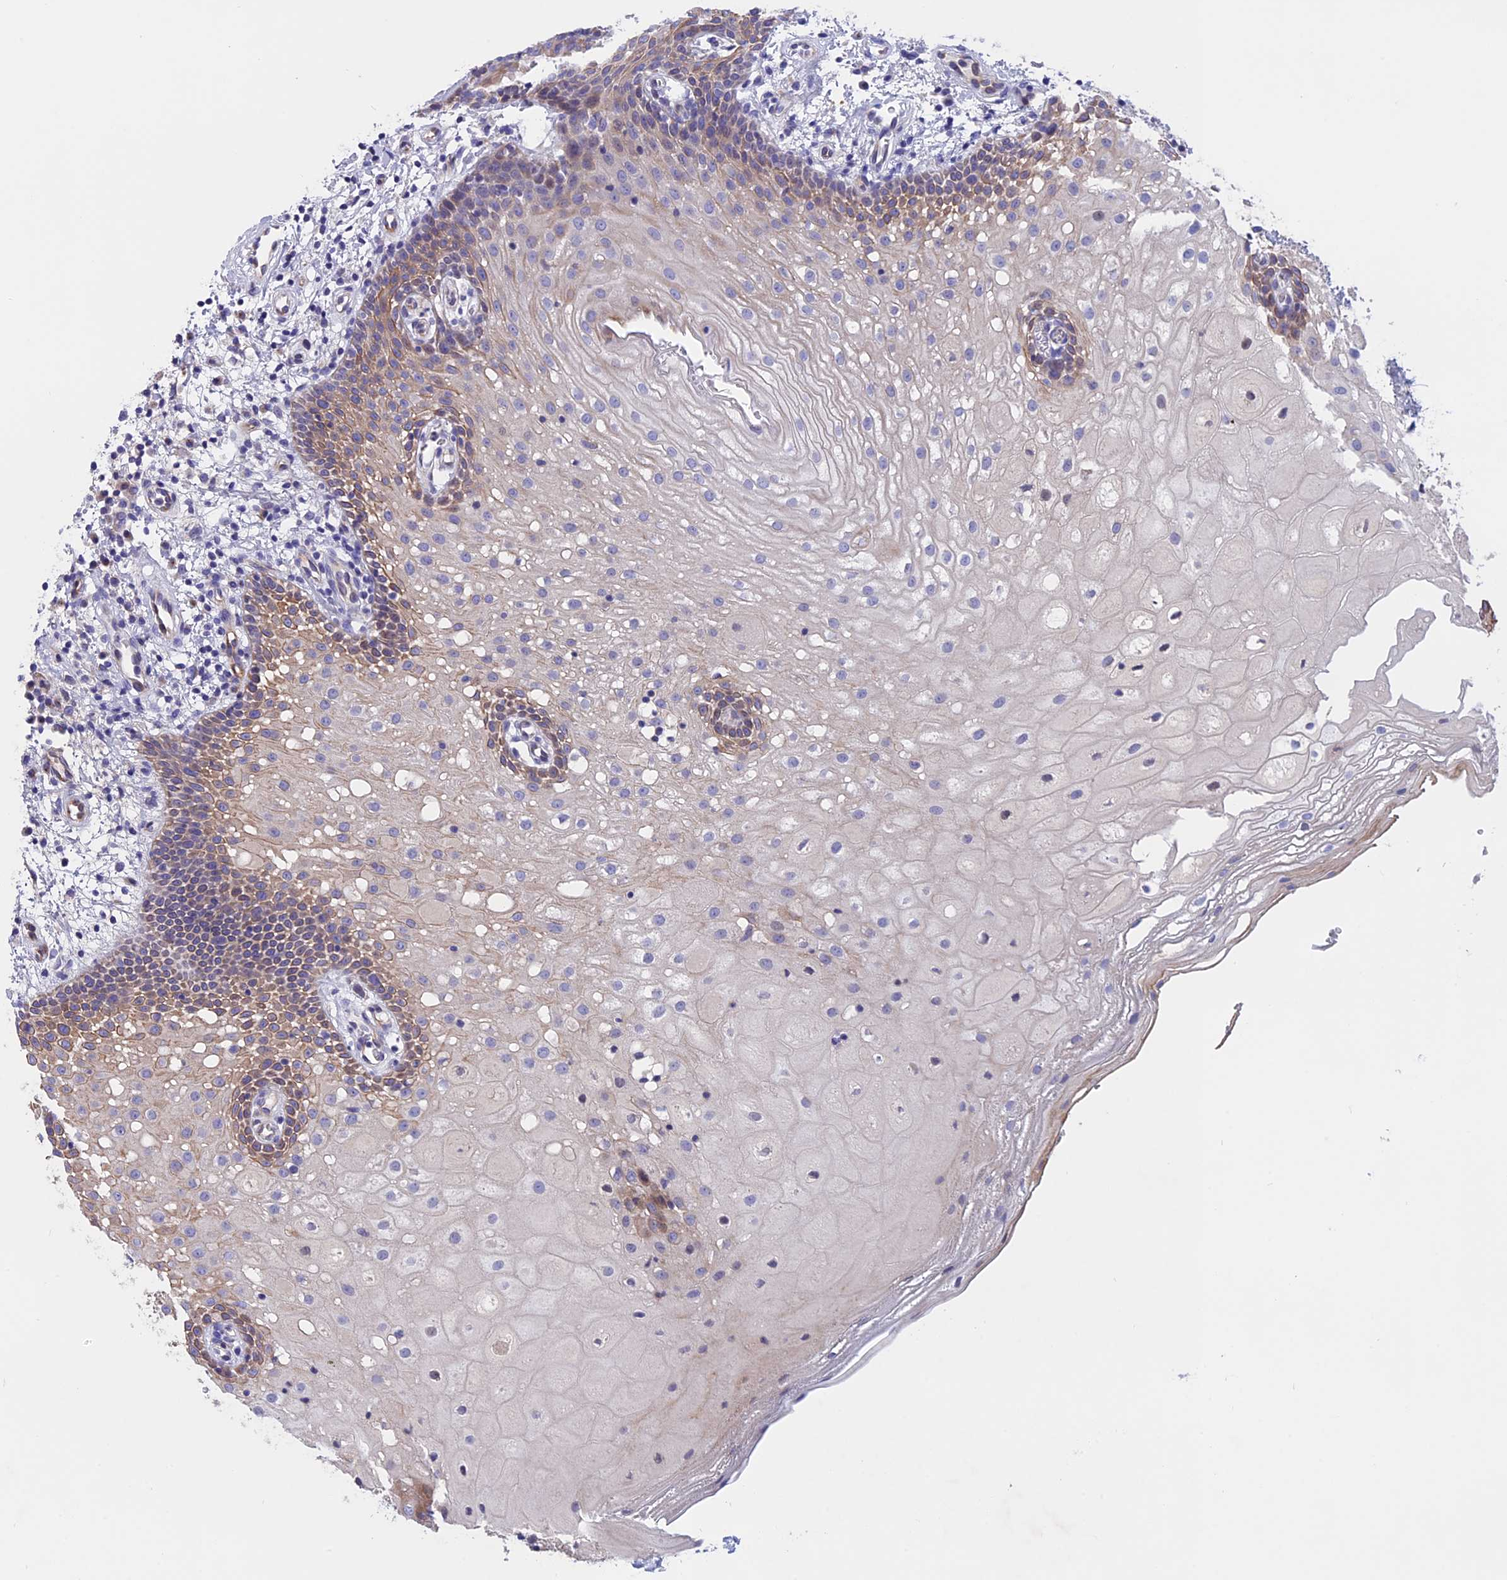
{"staining": {"intensity": "moderate", "quantity": "25%-75%", "location": "cytoplasmic/membranous"}, "tissue": "oral mucosa", "cell_type": "Squamous epithelial cells", "image_type": "normal", "snomed": [{"axis": "morphology", "description": "Normal tissue, NOS"}, {"axis": "topography", "description": "Oral tissue"}], "caption": "Immunohistochemical staining of benign oral mucosa shows medium levels of moderate cytoplasmic/membranous positivity in approximately 25%-75% of squamous epithelial cells.", "gene": "TMEM138", "patient": {"sex": "male", "age": 74}}